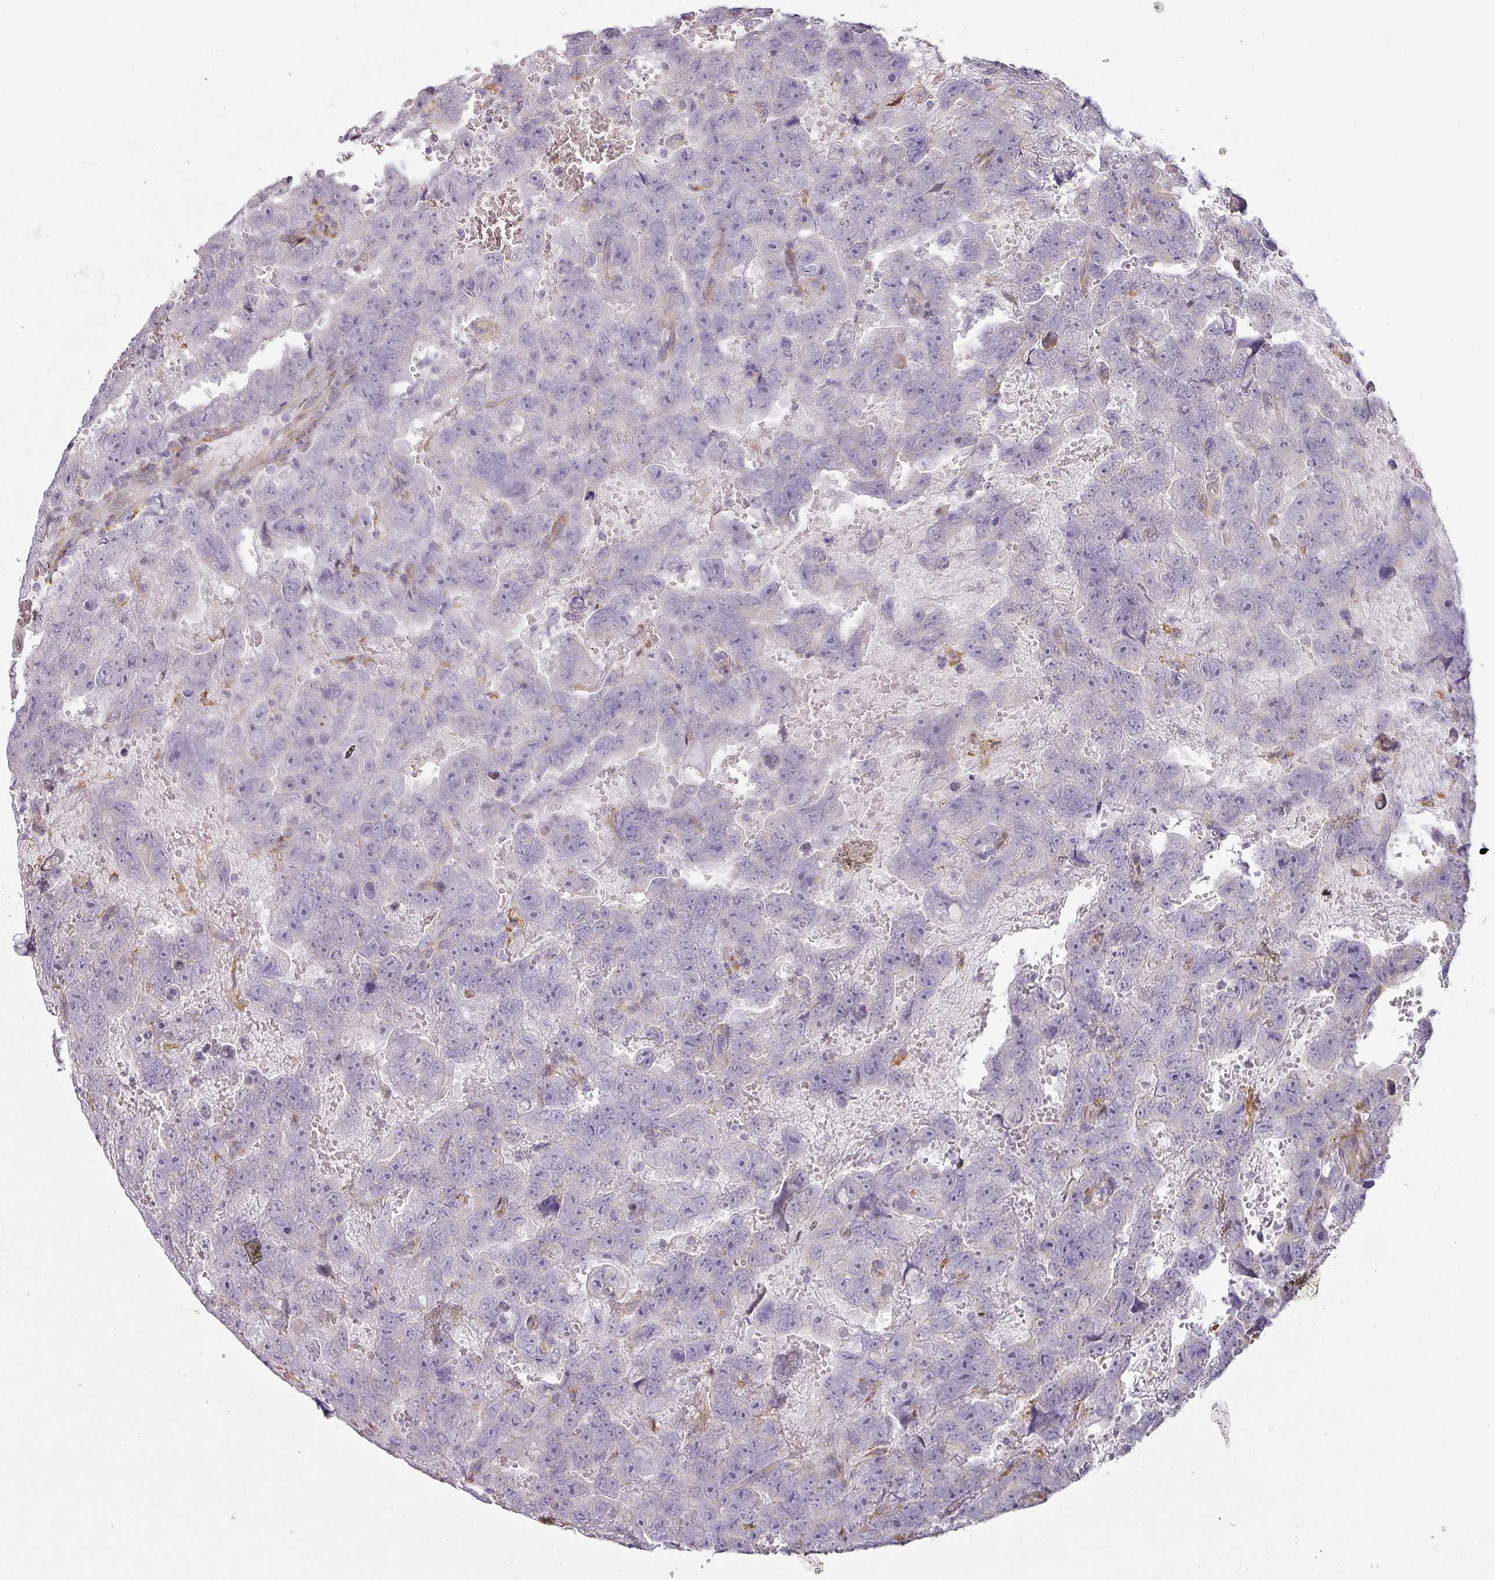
{"staining": {"intensity": "negative", "quantity": "none", "location": "none"}, "tissue": "testis cancer", "cell_type": "Tumor cells", "image_type": "cancer", "snomed": [{"axis": "morphology", "description": "Carcinoma, Embryonal, NOS"}, {"axis": "topography", "description": "Testis"}], "caption": "Protein analysis of embryonal carcinoma (testis) displays no significant expression in tumor cells.", "gene": "CCDC144A", "patient": {"sex": "male", "age": 45}}